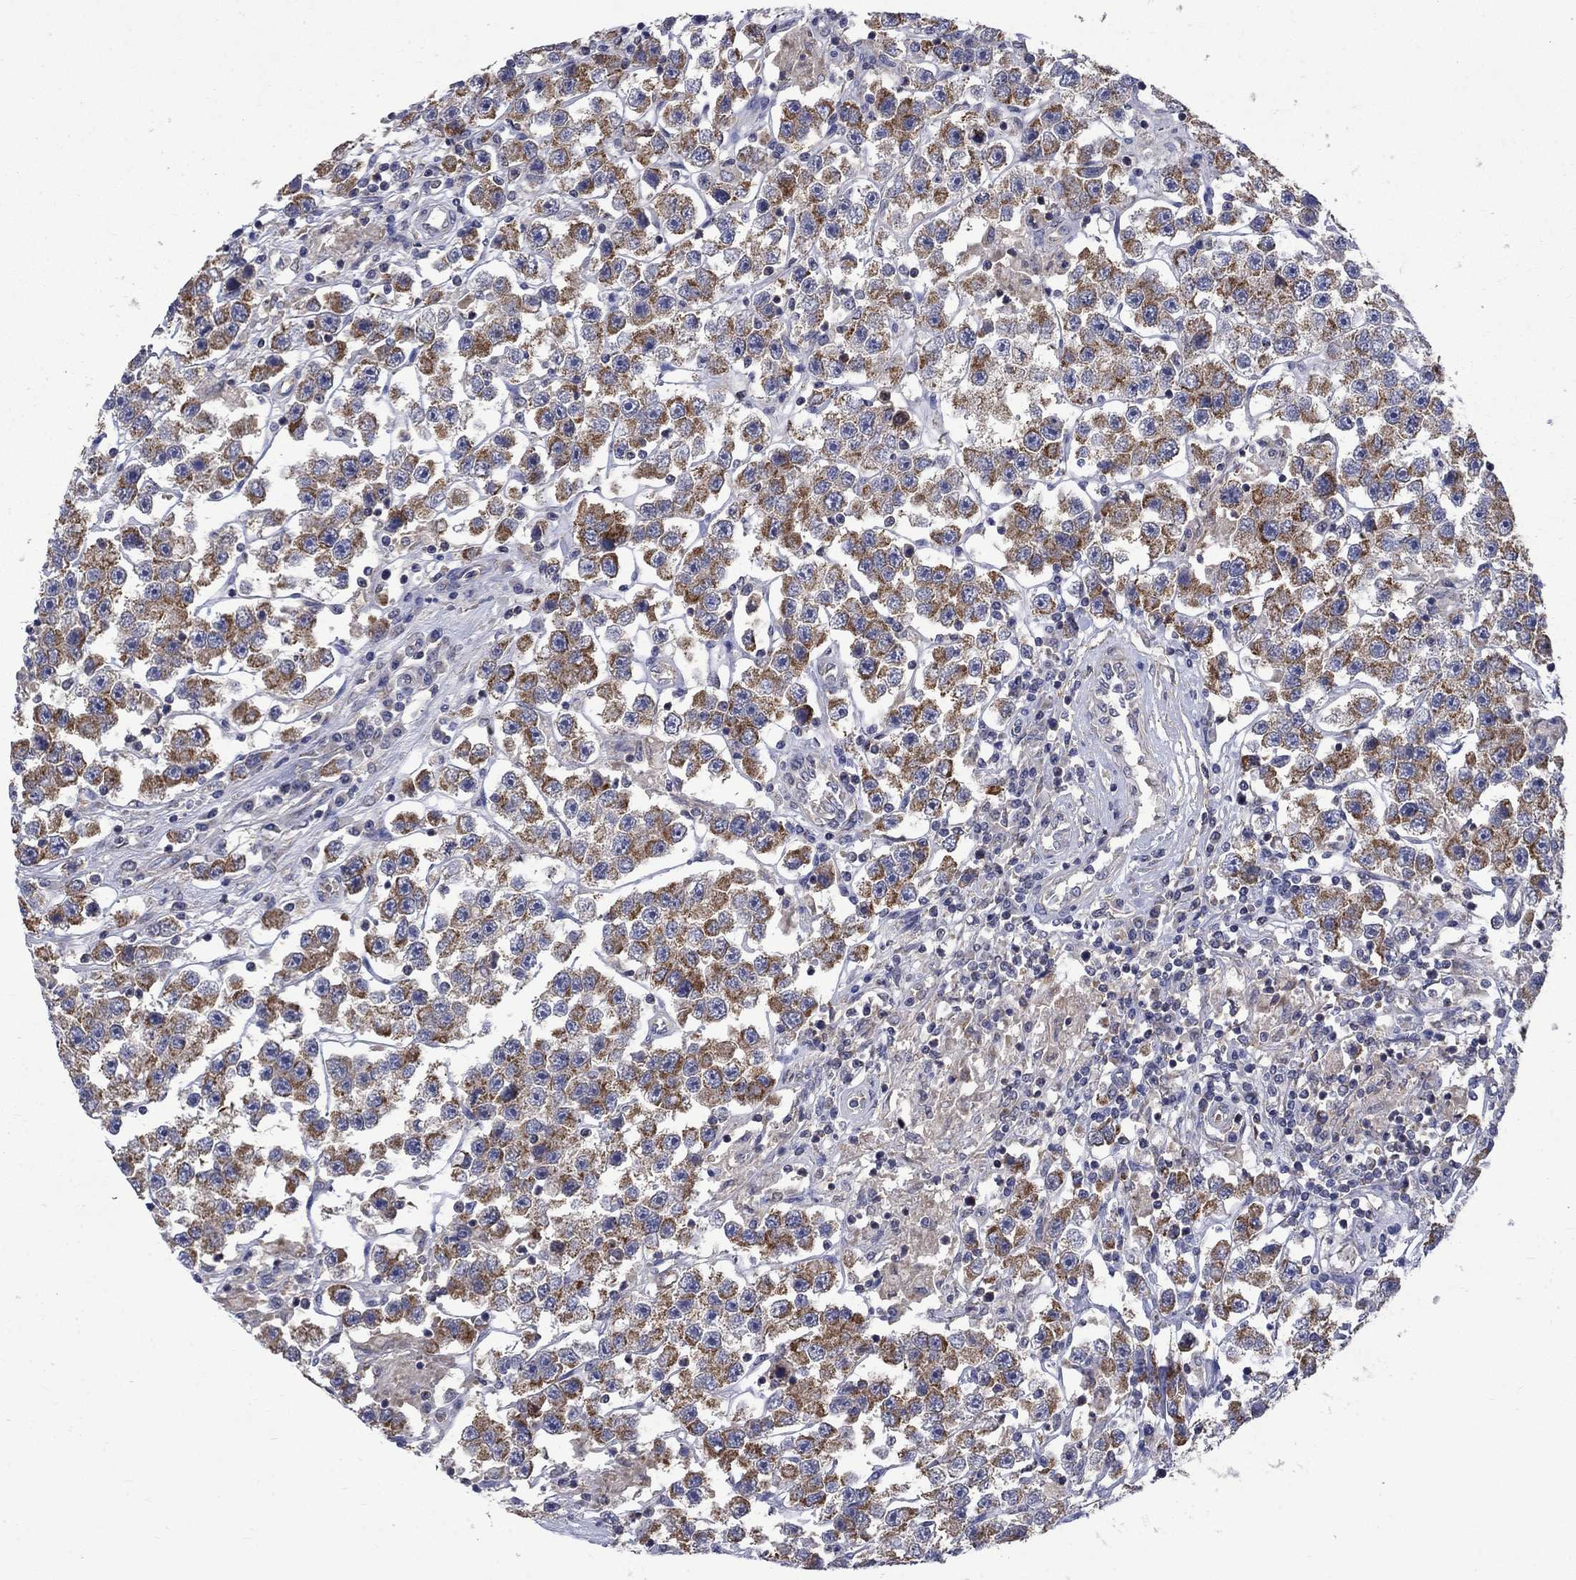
{"staining": {"intensity": "strong", "quantity": "25%-75%", "location": "cytoplasmic/membranous"}, "tissue": "testis cancer", "cell_type": "Tumor cells", "image_type": "cancer", "snomed": [{"axis": "morphology", "description": "Seminoma, NOS"}, {"axis": "topography", "description": "Testis"}], "caption": "Testis cancer (seminoma) was stained to show a protein in brown. There is high levels of strong cytoplasmic/membranous staining in about 25%-75% of tumor cells.", "gene": "HSPA12A", "patient": {"sex": "male", "age": 45}}